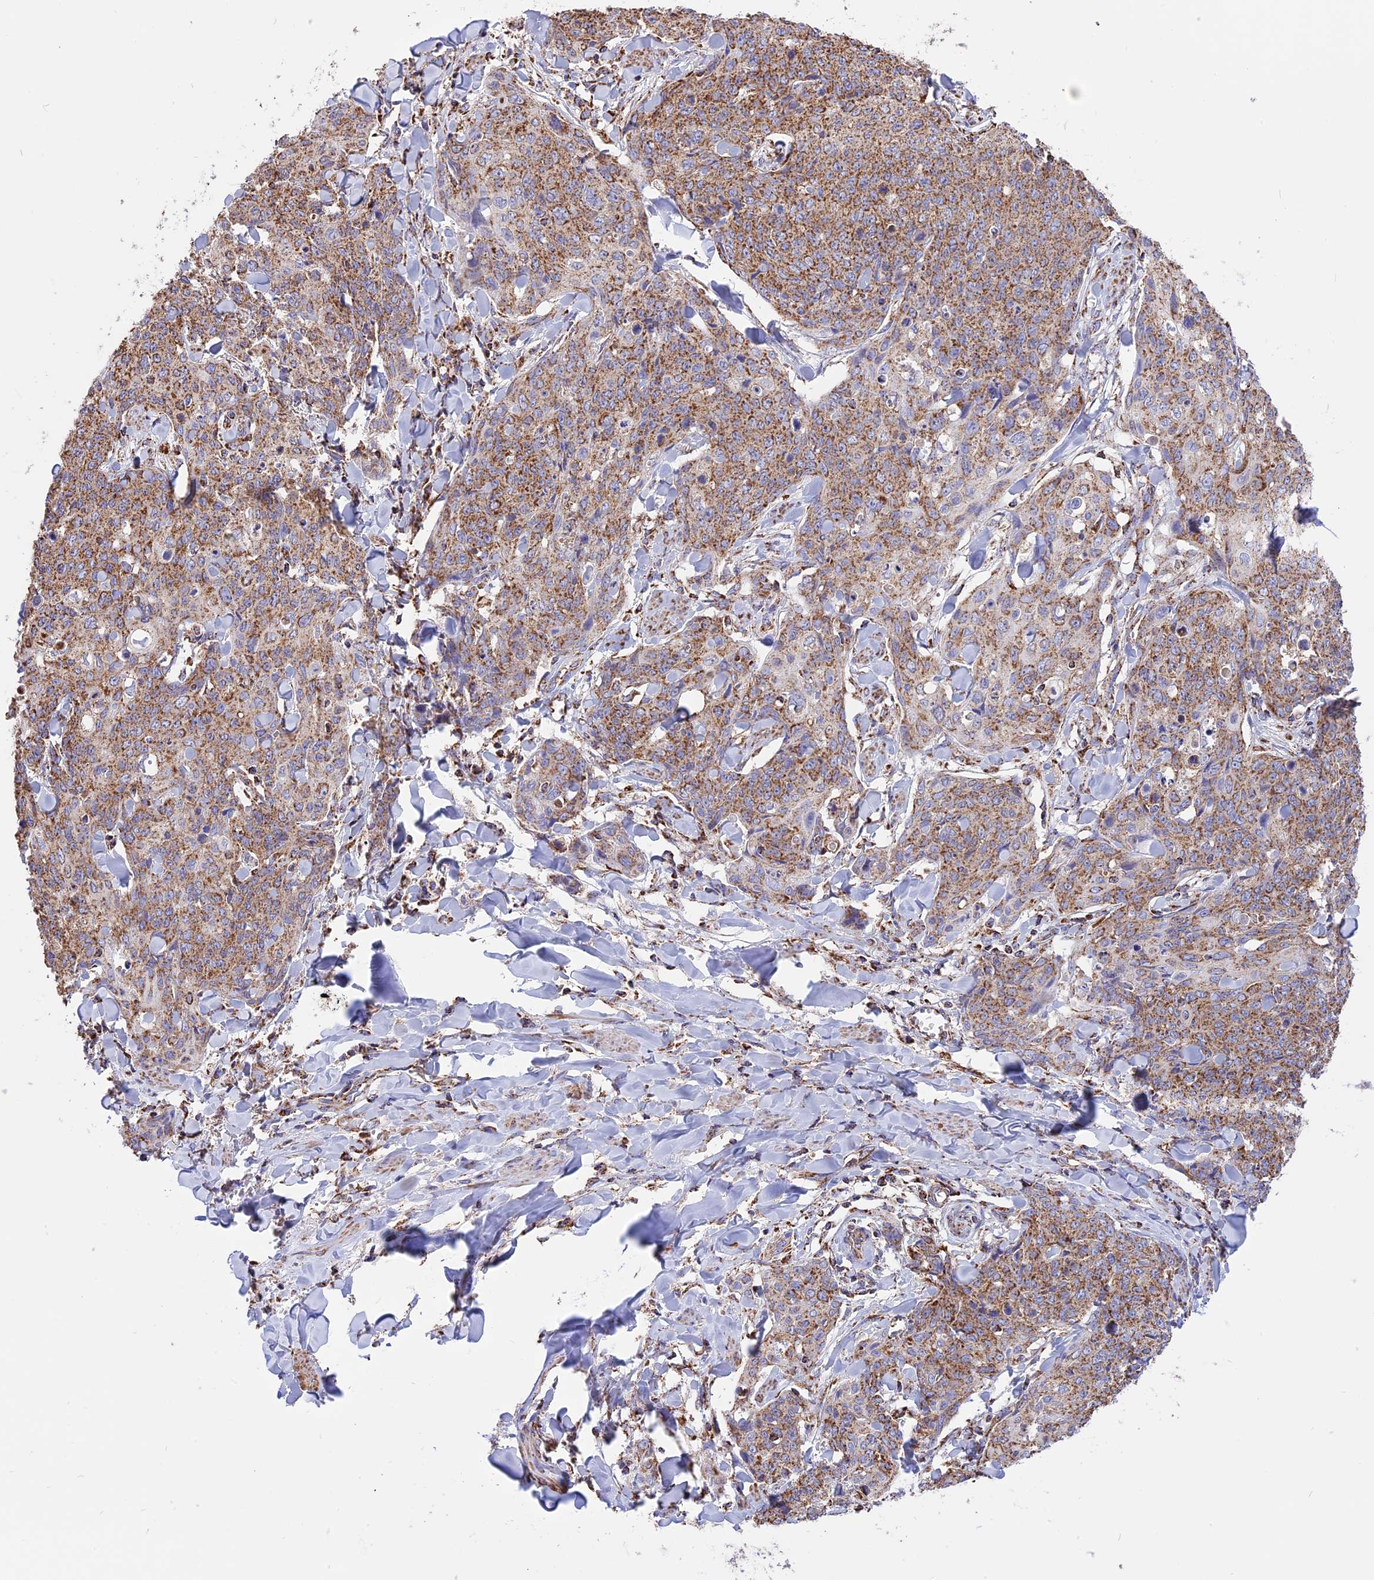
{"staining": {"intensity": "moderate", "quantity": ">75%", "location": "cytoplasmic/membranous"}, "tissue": "skin cancer", "cell_type": "Tumor cells", "image_type": "cancer", "snomed": [{"axis": "morphology", "description": "Squamous cell carcinoma, NOS"}, {"axis": "topography", "description": "Skin"}, {"axis": "topography", "description": "Vulva"}], "caption": "Protein staining of skin cancer tissue displays moderate cytoplasmic/membranous expression in about >75% of tumor cells.", "gene": "TTC4", "patient": {"sex": "female", "age": 85}}